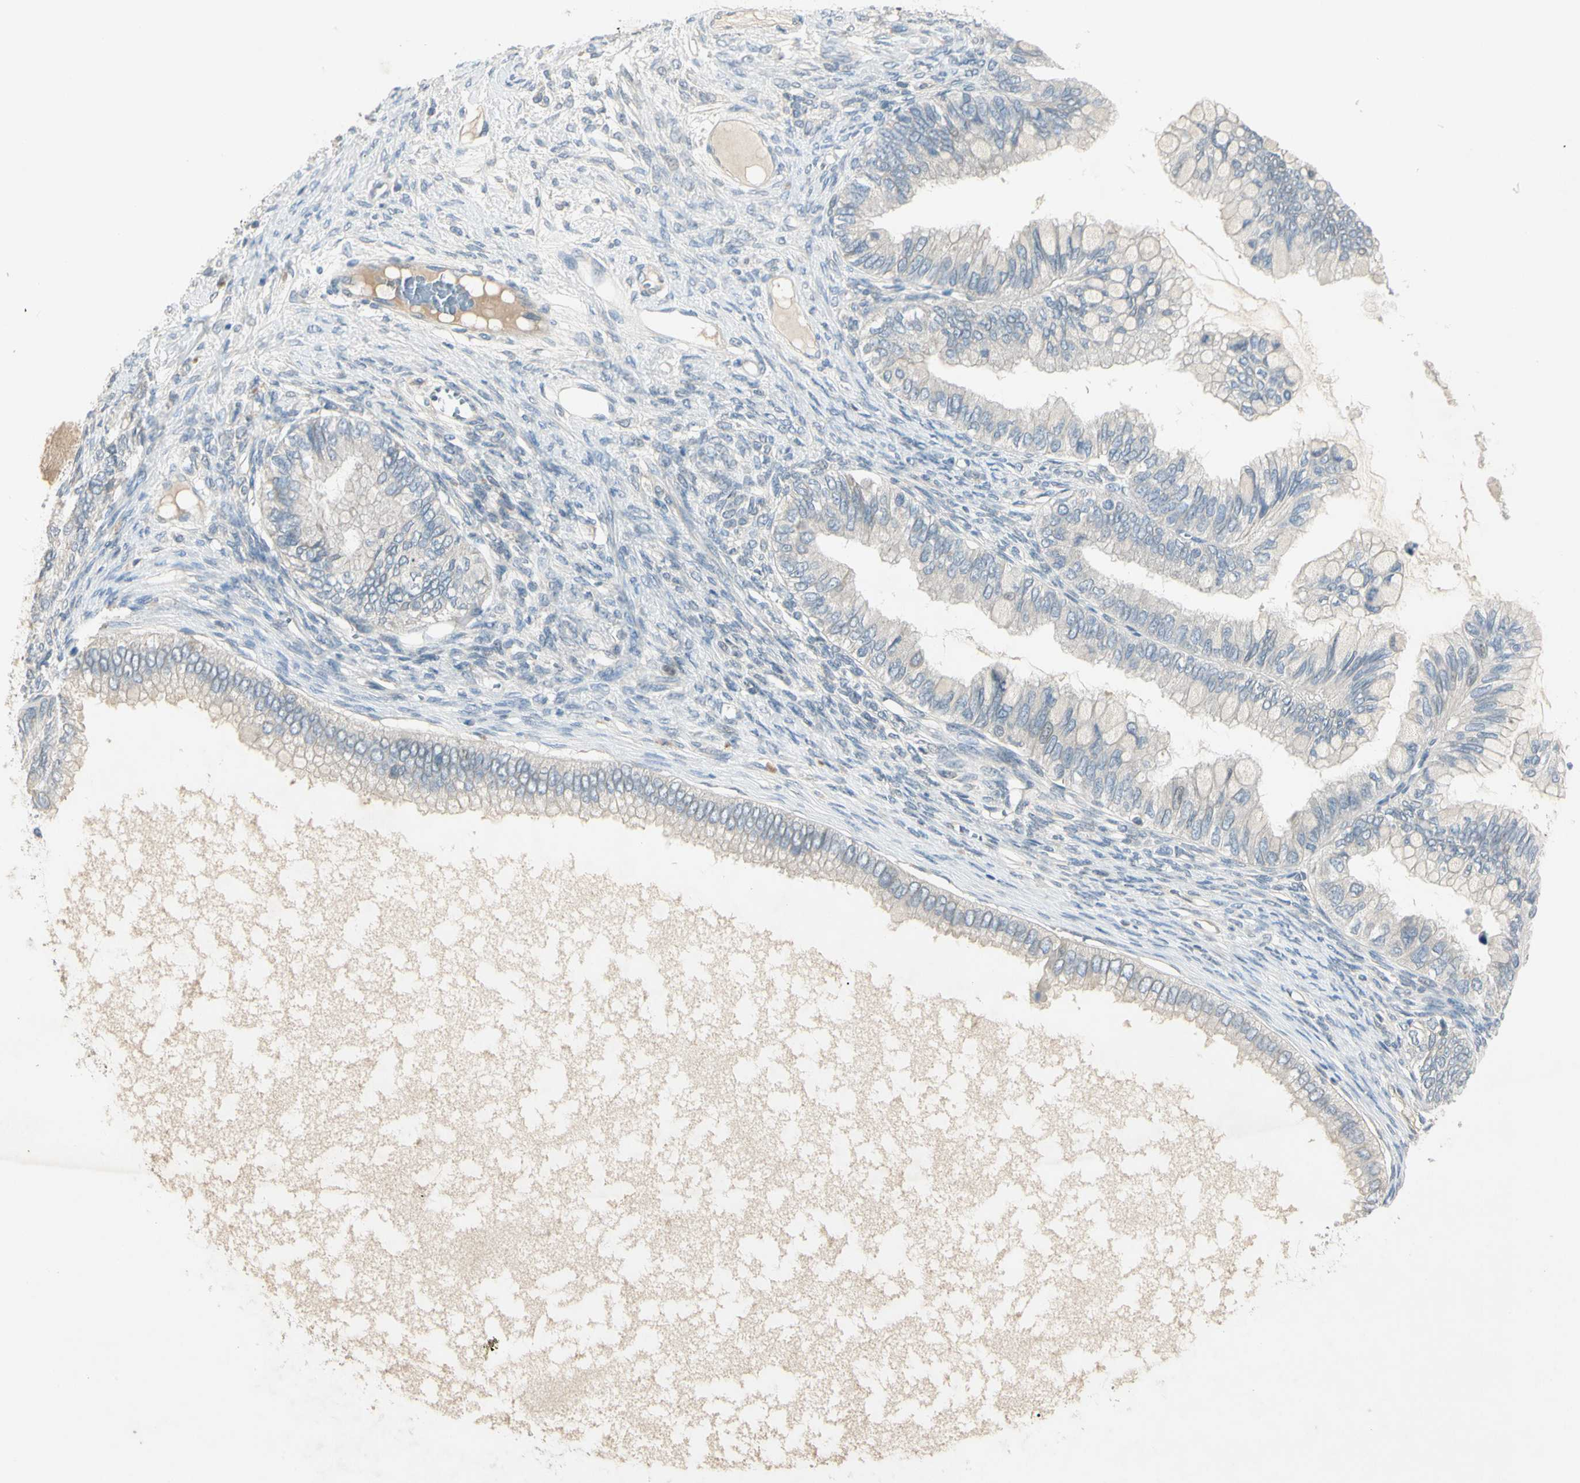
{"staining": {"intensity": "negative", "quantity": "none", "location": "none"}, "tissue": "ovarian cancer", "cell_type": "Tumor cells", "image_type": "cancer", "snomed": [{"axis": "morphology", "description": "Cystadenocarcinoma, mucinous, NOS"}, {"axis": "topography", "description": "Ovary"}], "caption": "Mucinous cystadenocarcinoma (ovarian) was stained to show a protein in brown. There is no significant staining in tumor cells.", "gene": "PRSS21", "patient": {"sex": "female", "age": 80}}